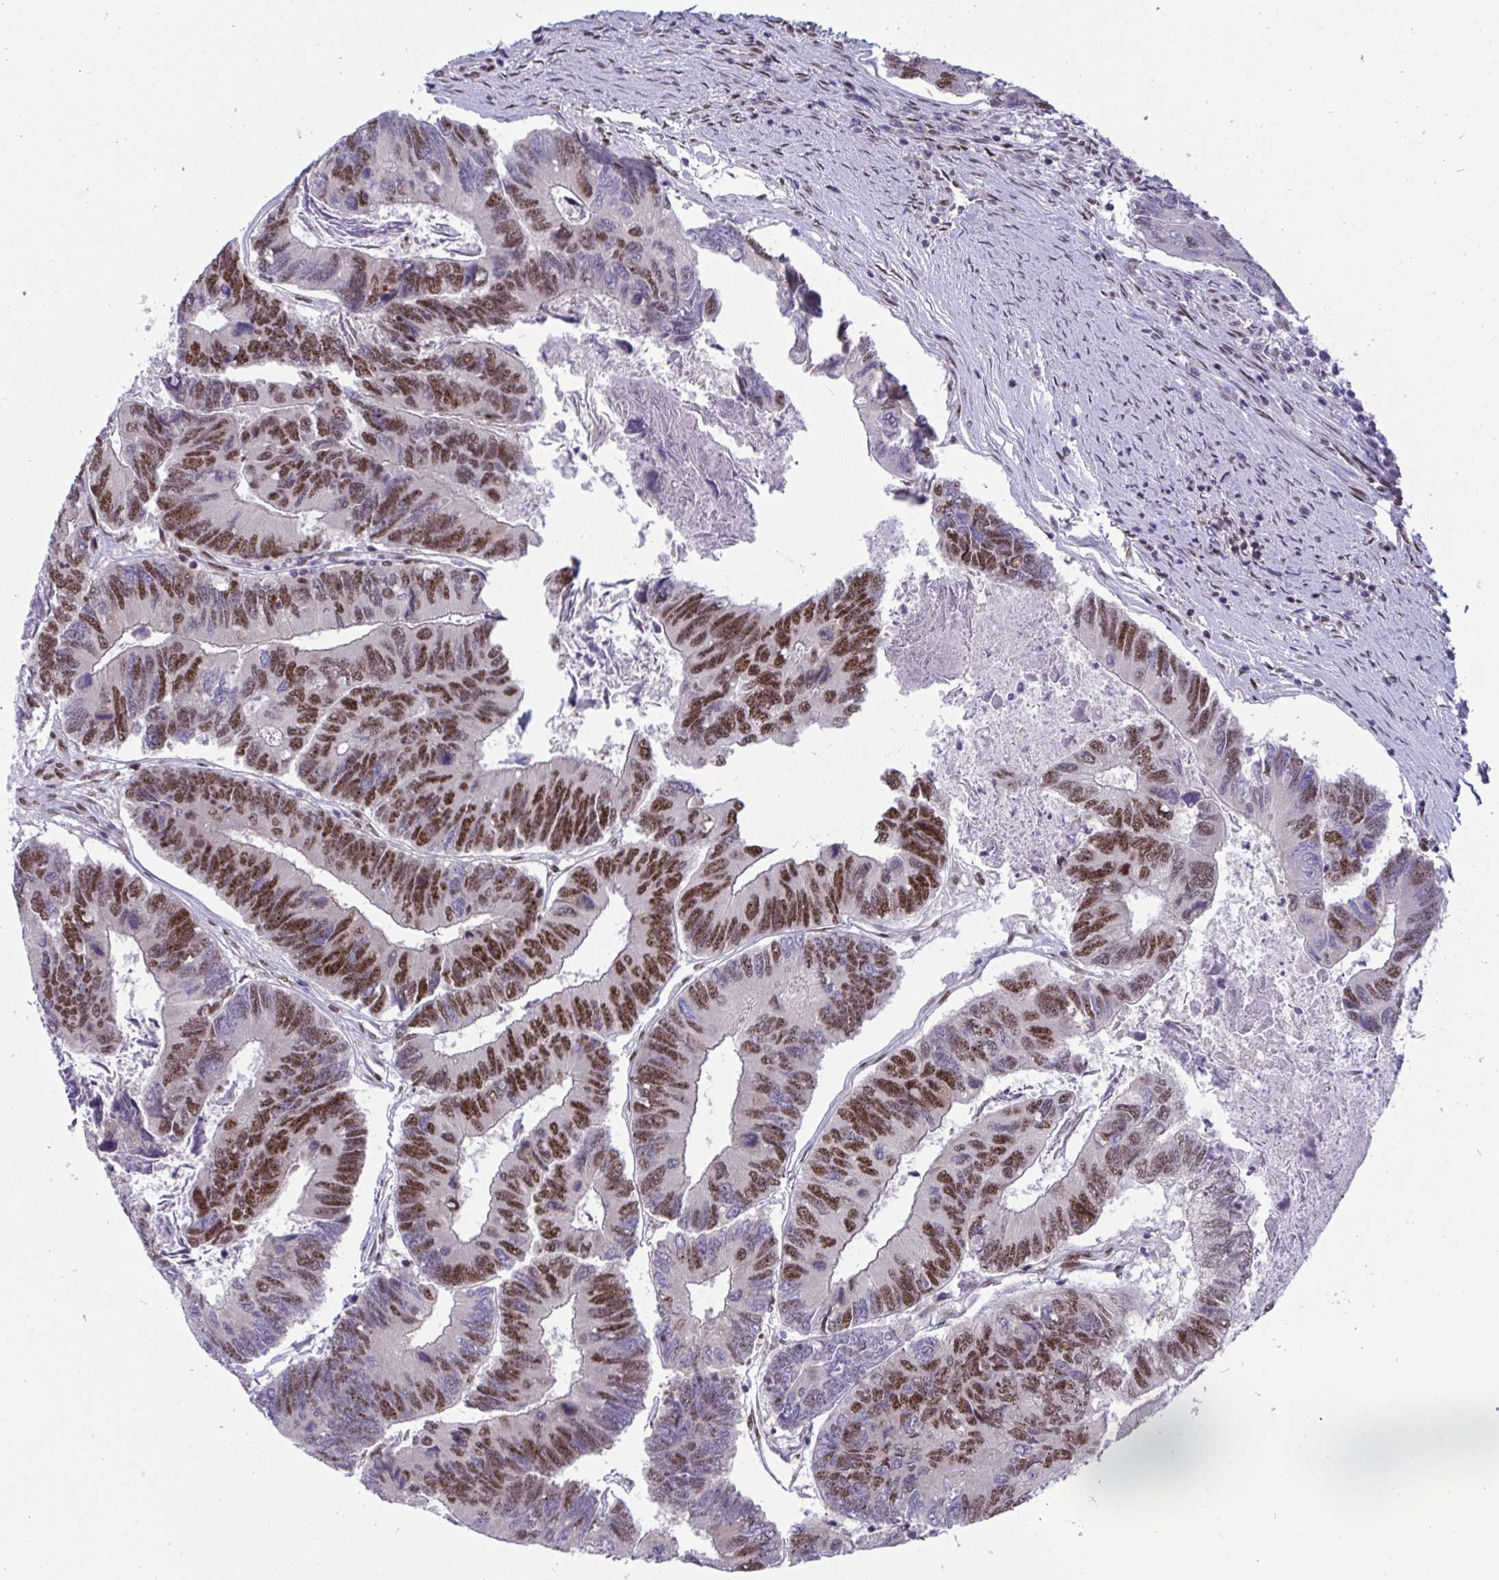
{"staining": {"intensity": "moderate", "quantity": ">75%", "location": "nuclear"}, "tissue": "colorectal cancer", "cell_type": "Tumor cells", "image_type": "cancer", "snomed": [{"axis": "morphology", "description": "Adenocarcinoma, NOS"}, {"axis": "topography", "description": "Colon"}], "caption": "This image demonstrates IHC staining of colorectal cancer, with medium moderate nuclear expression in about >75% of tumor cells.", "gene": "WBP11", "patient": {"sex": "female", "age": 67}}